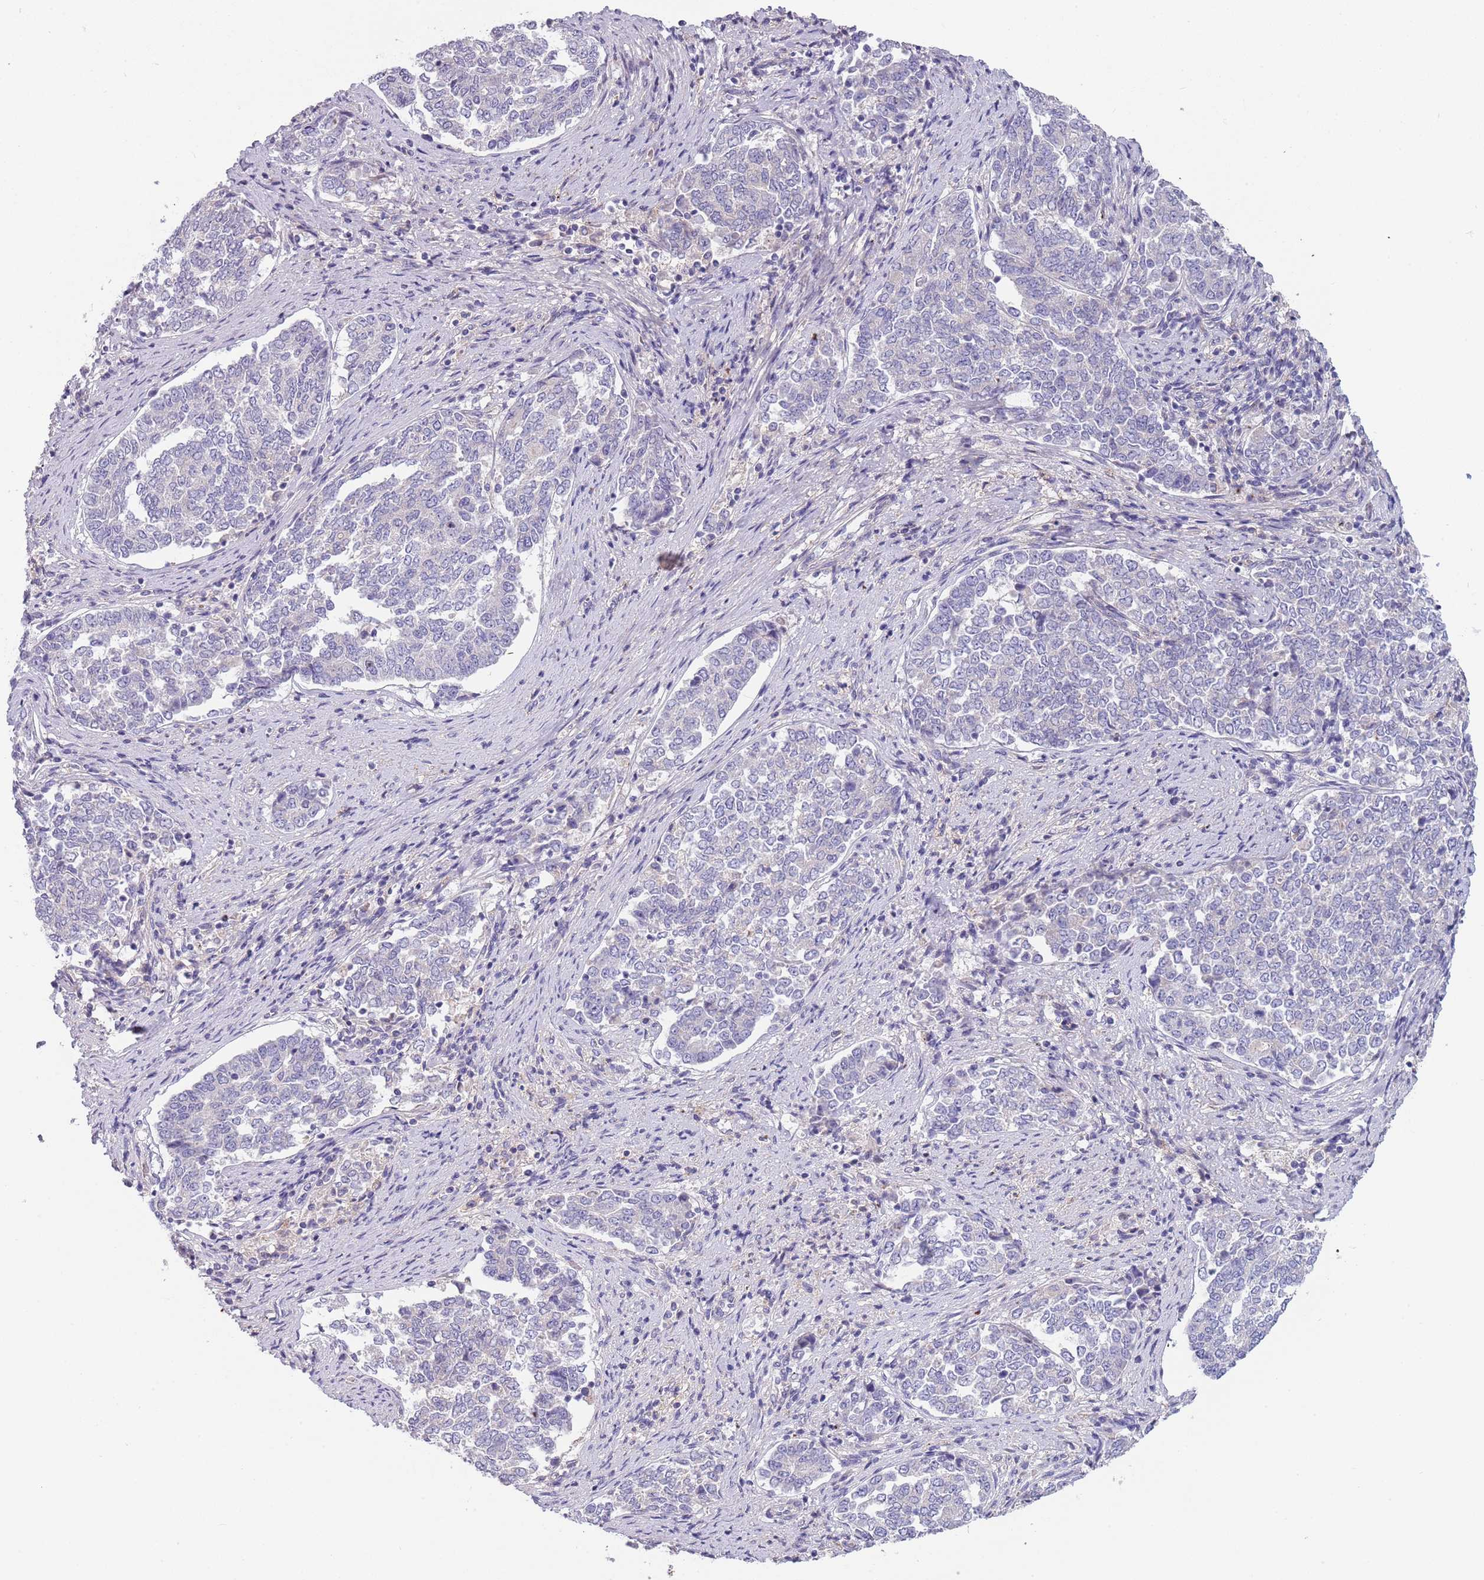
{"staining": {"intensity": "negative", "quantity": "none", "location": "none"}, "tissue": "endometrial cancer", "cell_type": "Tumor cells", "image_type": "cancer", "snomed": [{"axis": "morphology", "description": "Adenocarcinoma, NOS"}, {"axis": "topography", "description": "Endometrium"}], "caption": "This is an immunohistochemistry histopathology image of endometrial cancer (adenocarcinoma). There is no expression in tumor cells.", "gene": "MAN1C1", "patient": {"sex": "female", "age": 80}}